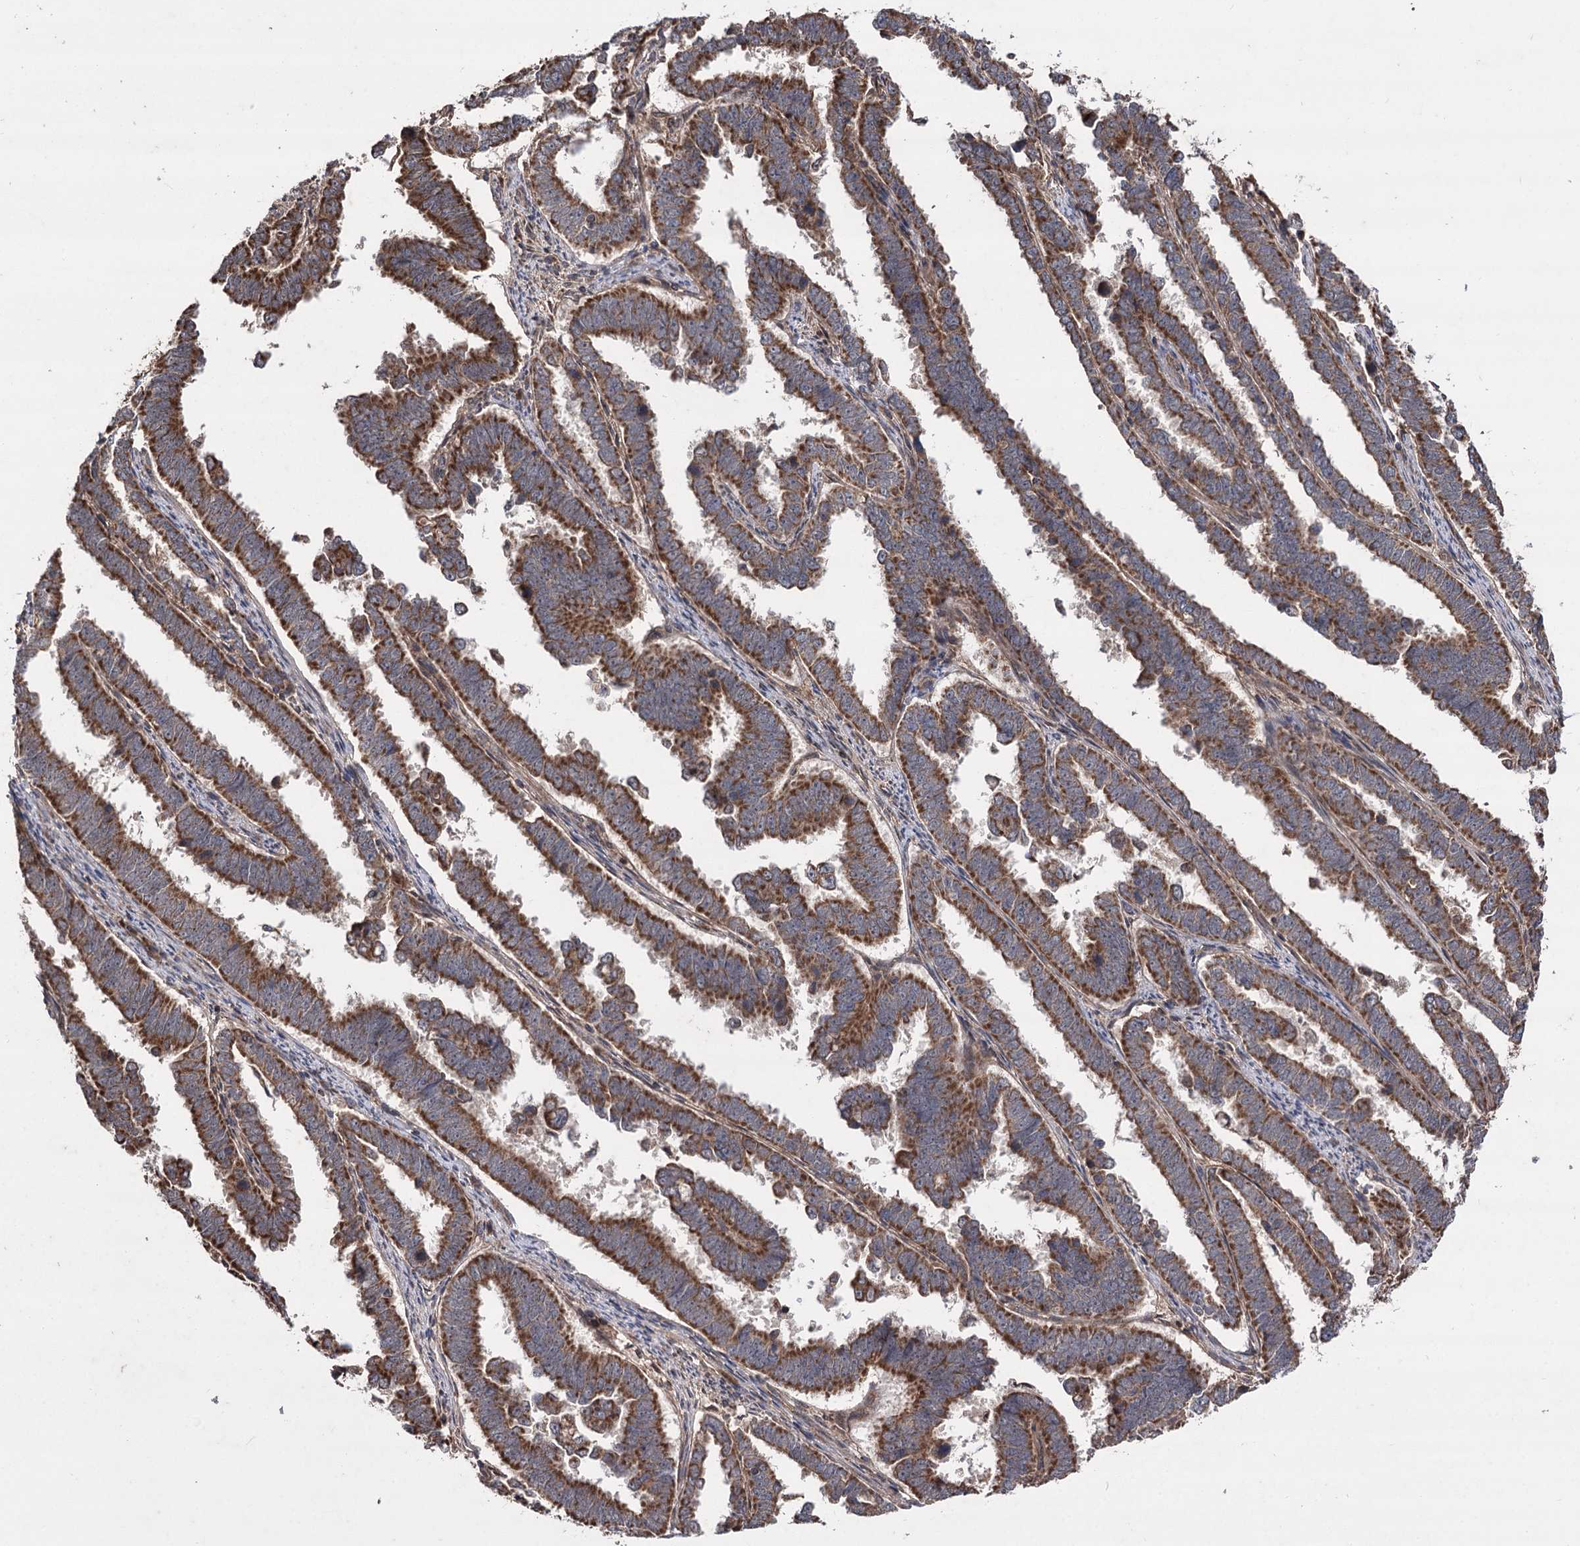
{"staining": {"intensity": "strong", "quantity": ">75%", "location": "cytoplasmic/membranous"}, "tissue": "endometrial cancer", "cell_type": "Tumor cells", "image_type": "cancer", "snomed": [{"axis": "morphology", "description": "Adenocarcinoma, NOS"}, {"axis": "topography", "description": "Endometrium"}], "caption": "Immunohistochemical staining of endometrial cancer (adenocarcinoma) shows high levels of strong cytoplasmic/membranous staining in approximately >75% of tumor cells.", "gene": "RASSF3", "patient": {"sex": "female", "age": 75}}